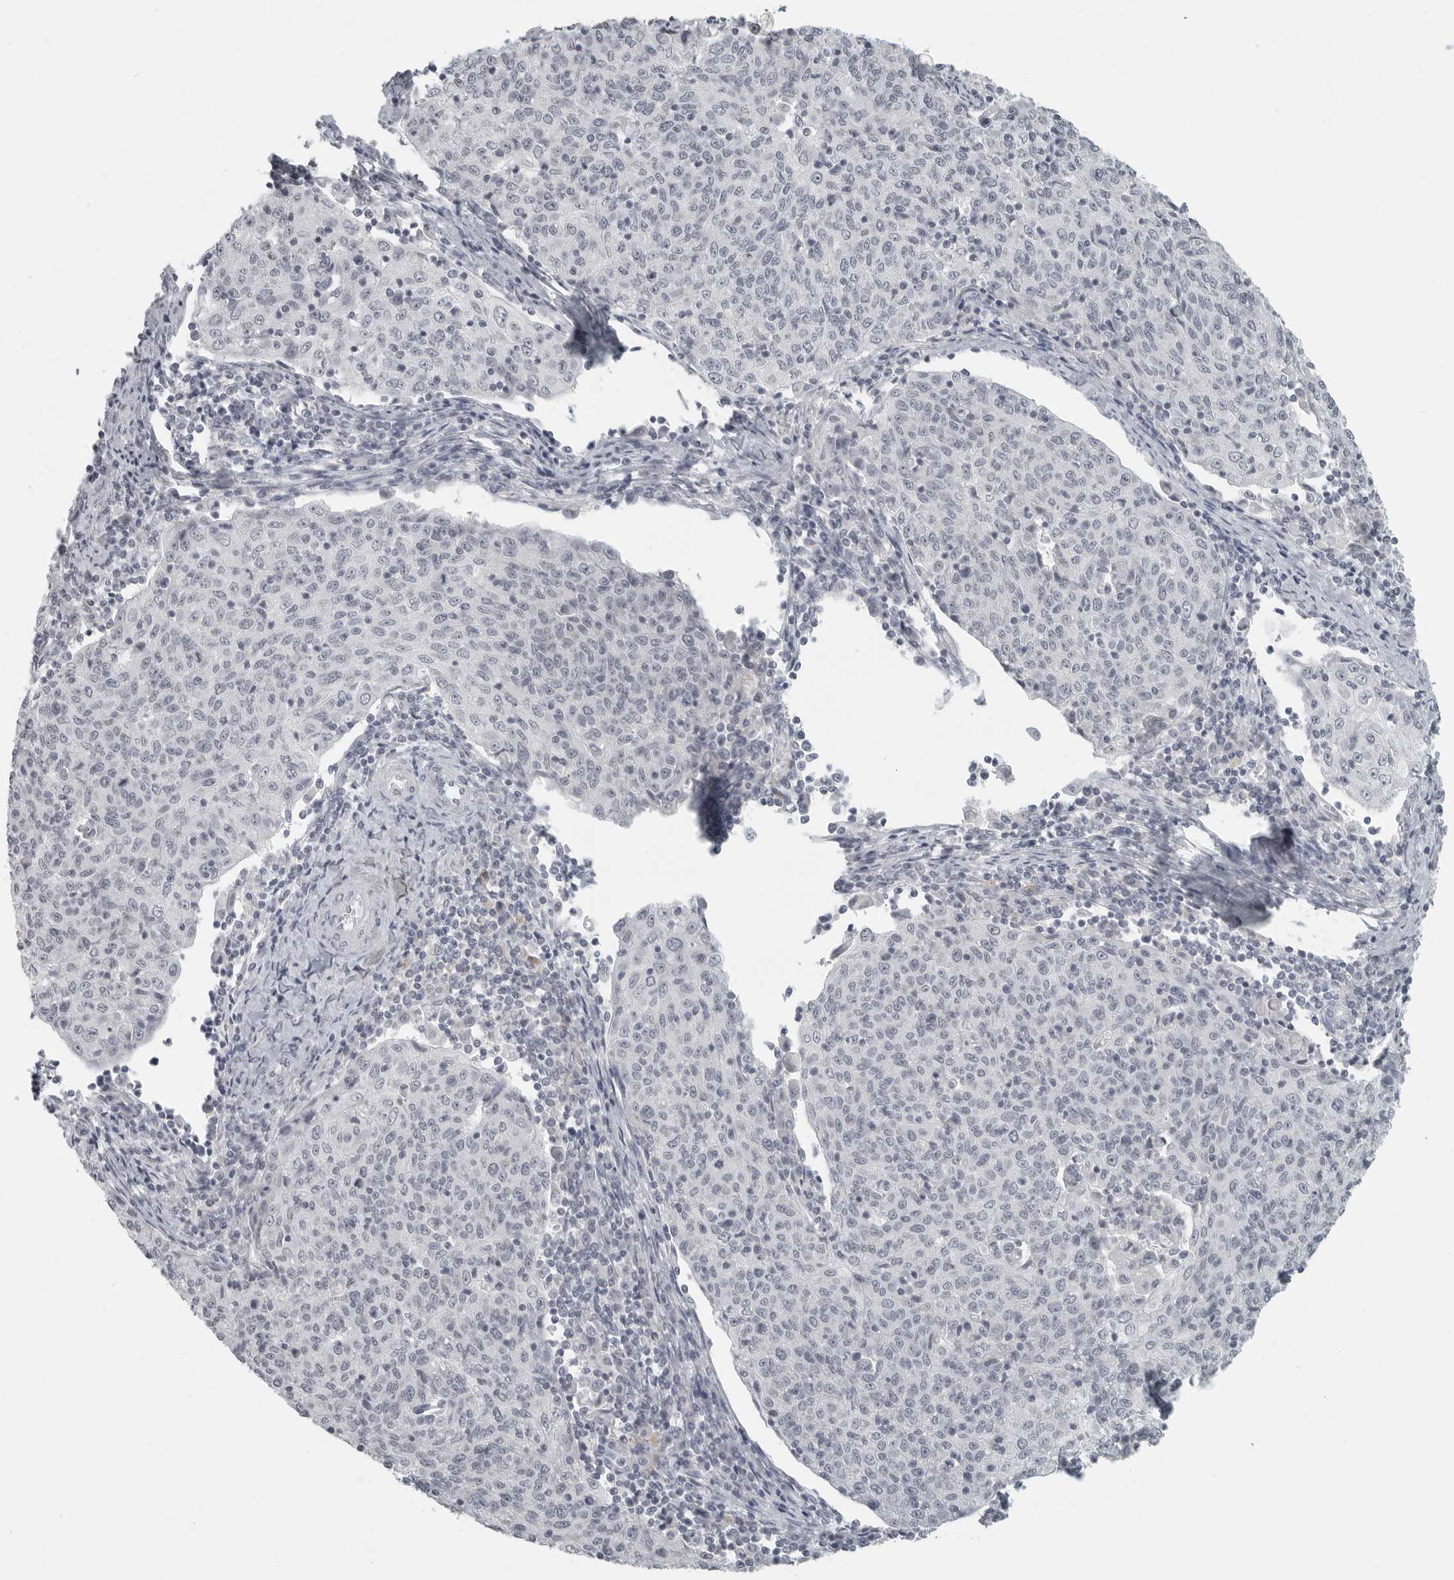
{"staining": {"intensity": "negative", "quantity": "none", "location": "none"}, "tissue": "cervical cancer", "cell_type": "Tumor cells", "image_type": "cancer", "snomed": [{"axis": "morphology", "description": "Squamous cell carcinoma, NOS"}, {"axis": "topography", "description": "Cervix"}], "caption": "The immunohistochemistry (IHC) histopathology image has no significant positivity in tumor cells of squamous cell carcinoma (cervical) tissue. The staining was performed using DAB to visualize the protein expression in brown, while the nuclei were stained in blue with hematoxylin (Magnification: 20x).", "gene": "BPIFA1", "patient": {"sex": "female", "age": 48}}